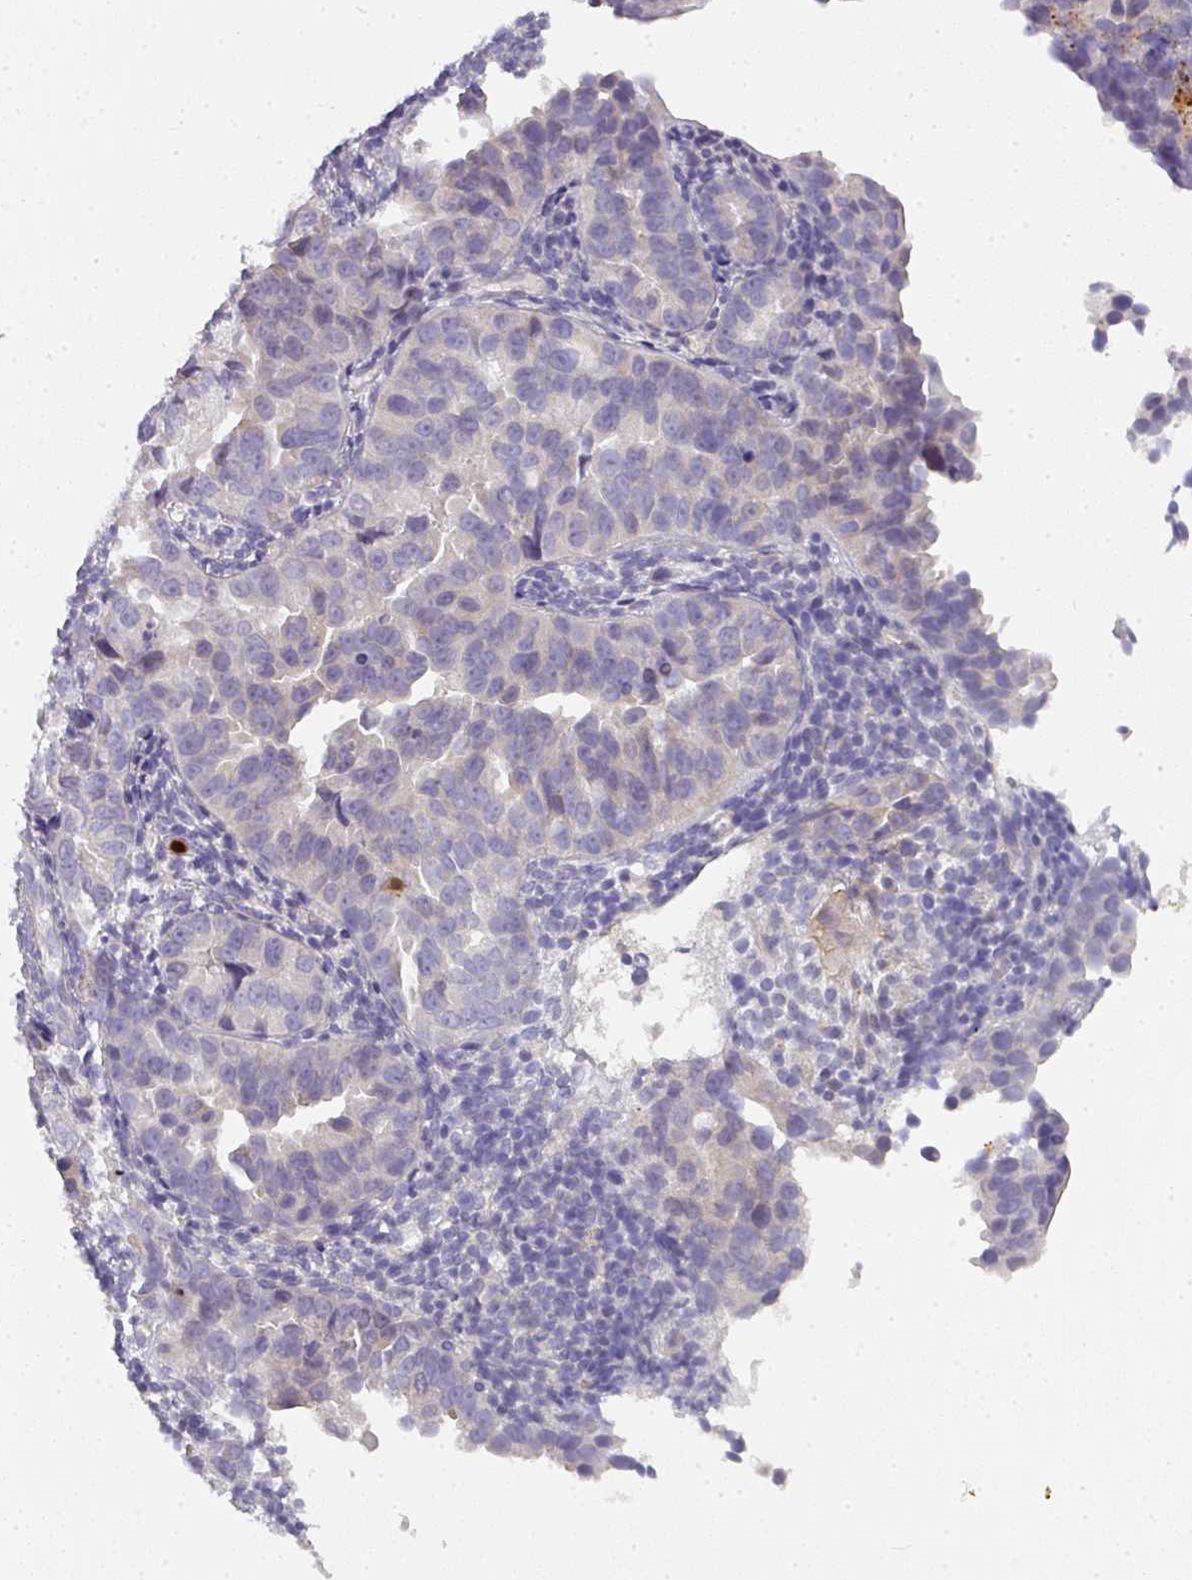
{"staining": {"intensity": "negative", "quantity": "none", "location": "none"}, "tissue": "endometrial cancer", "cell_type": "Tumor cells", "image_type": "cancer", "snomed": [{"axis": "morphology", "description": "Adenocarcinoma, NOS"}, {"axis": "topography", "description": "Endometrium"}], "caption": "The histopathology image demonstrates no significant positivity in tumor cells of endometrial cancer.", "gene": "HHEX", "patient": {"sex": "female", "age": 57}}